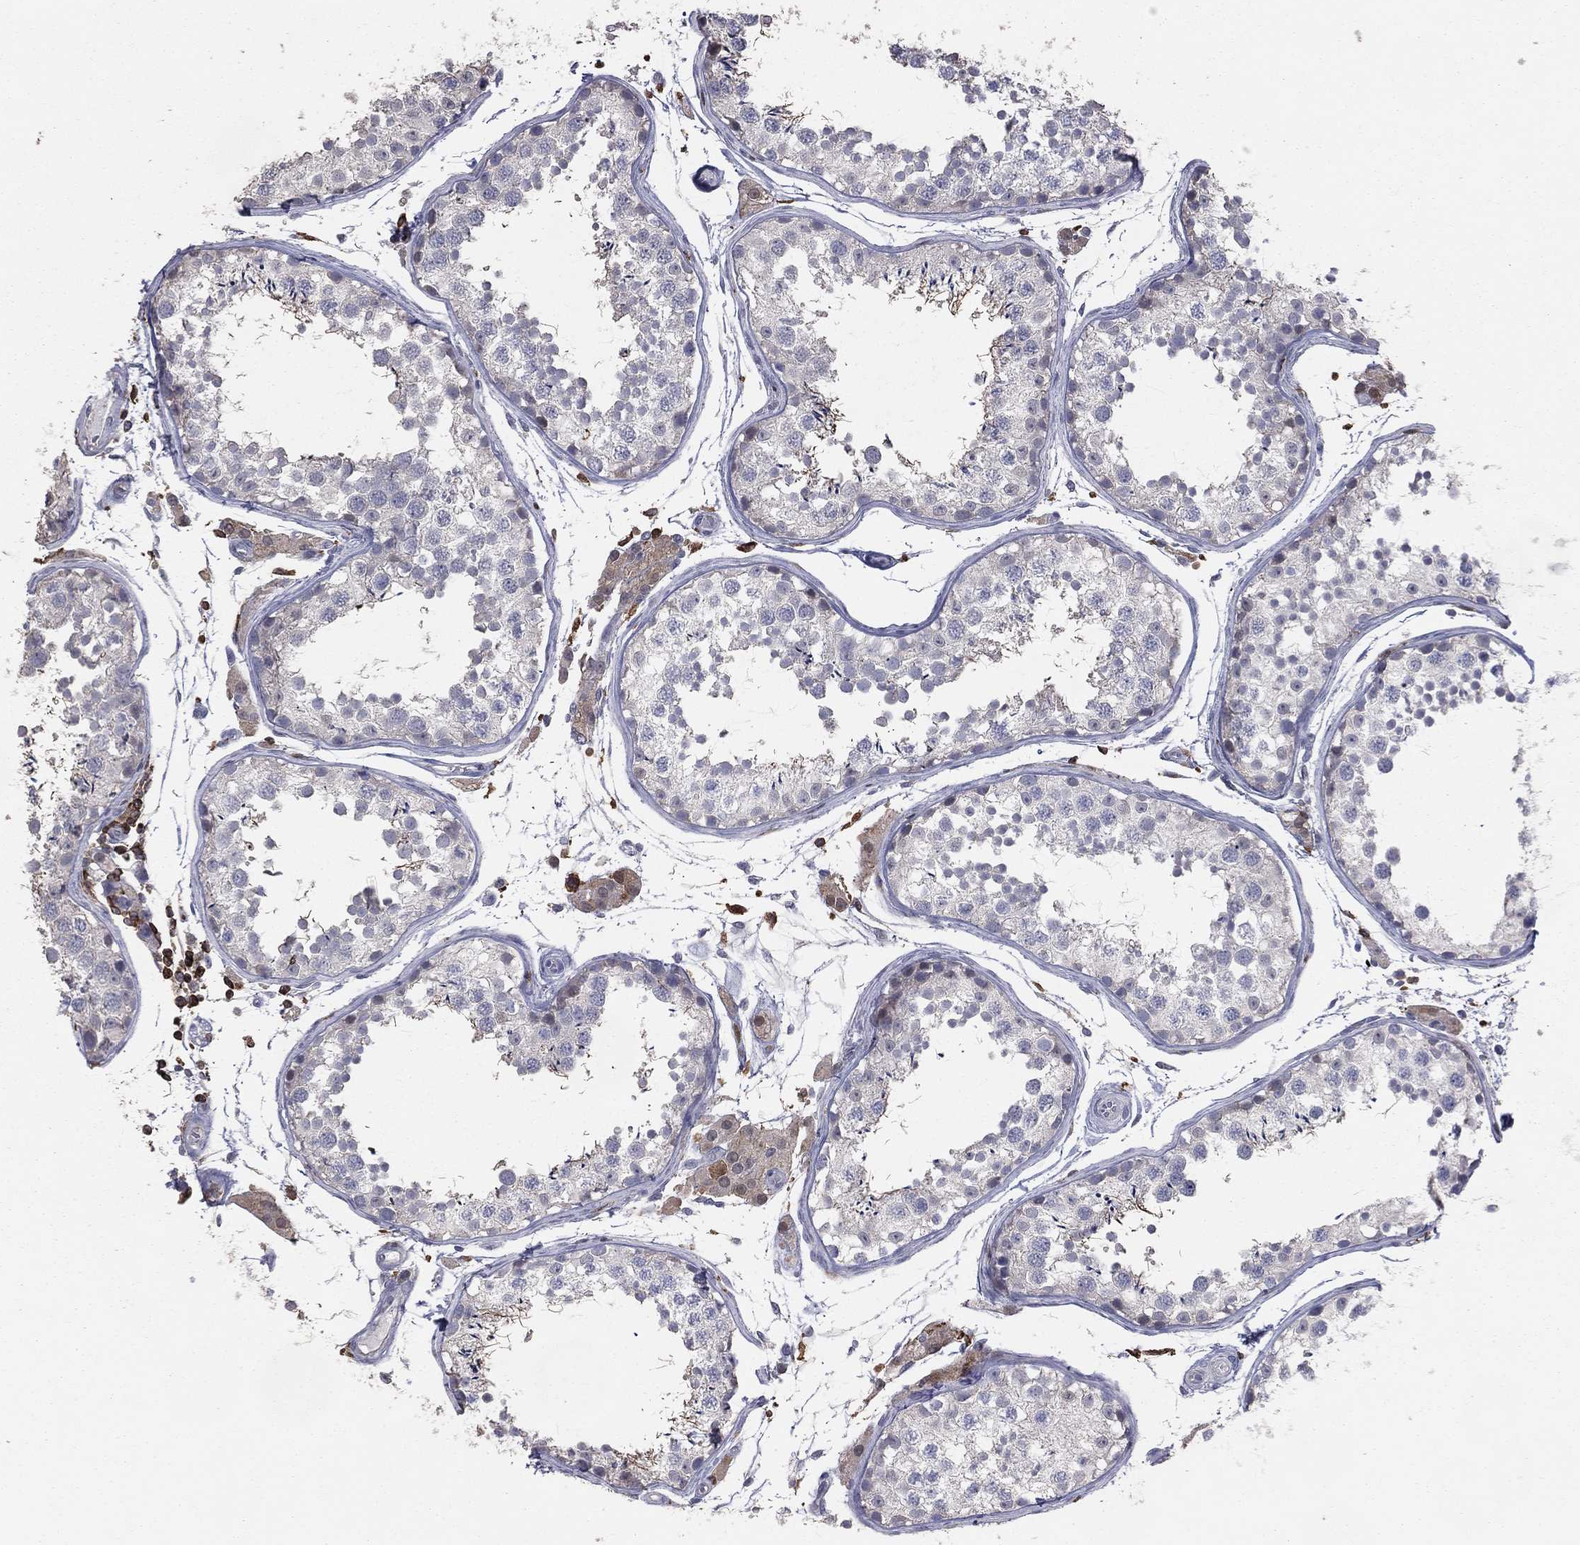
{"staining": {"intensity": "weak", "quantity": "<25%", "location": "cytoplasmic/membranous"}, "tissue": "testis", "cell_type": "Cells in seminiferous ducts", "image_type": "normal", "snomed": [{"axis": "morphology", "description": "Normal tissue, NOS"}, {"axis": "topography", "description": "Testis"}], "caption": "Testis was stained to show a protein in brown. There is no significant positivity in cells in seminiferous ducts. (Immunohistochemistry, brightfield microscopy, high magnification).", "gene": "PSTPIP1", "patient": {"sex": "male", "age": 29}}